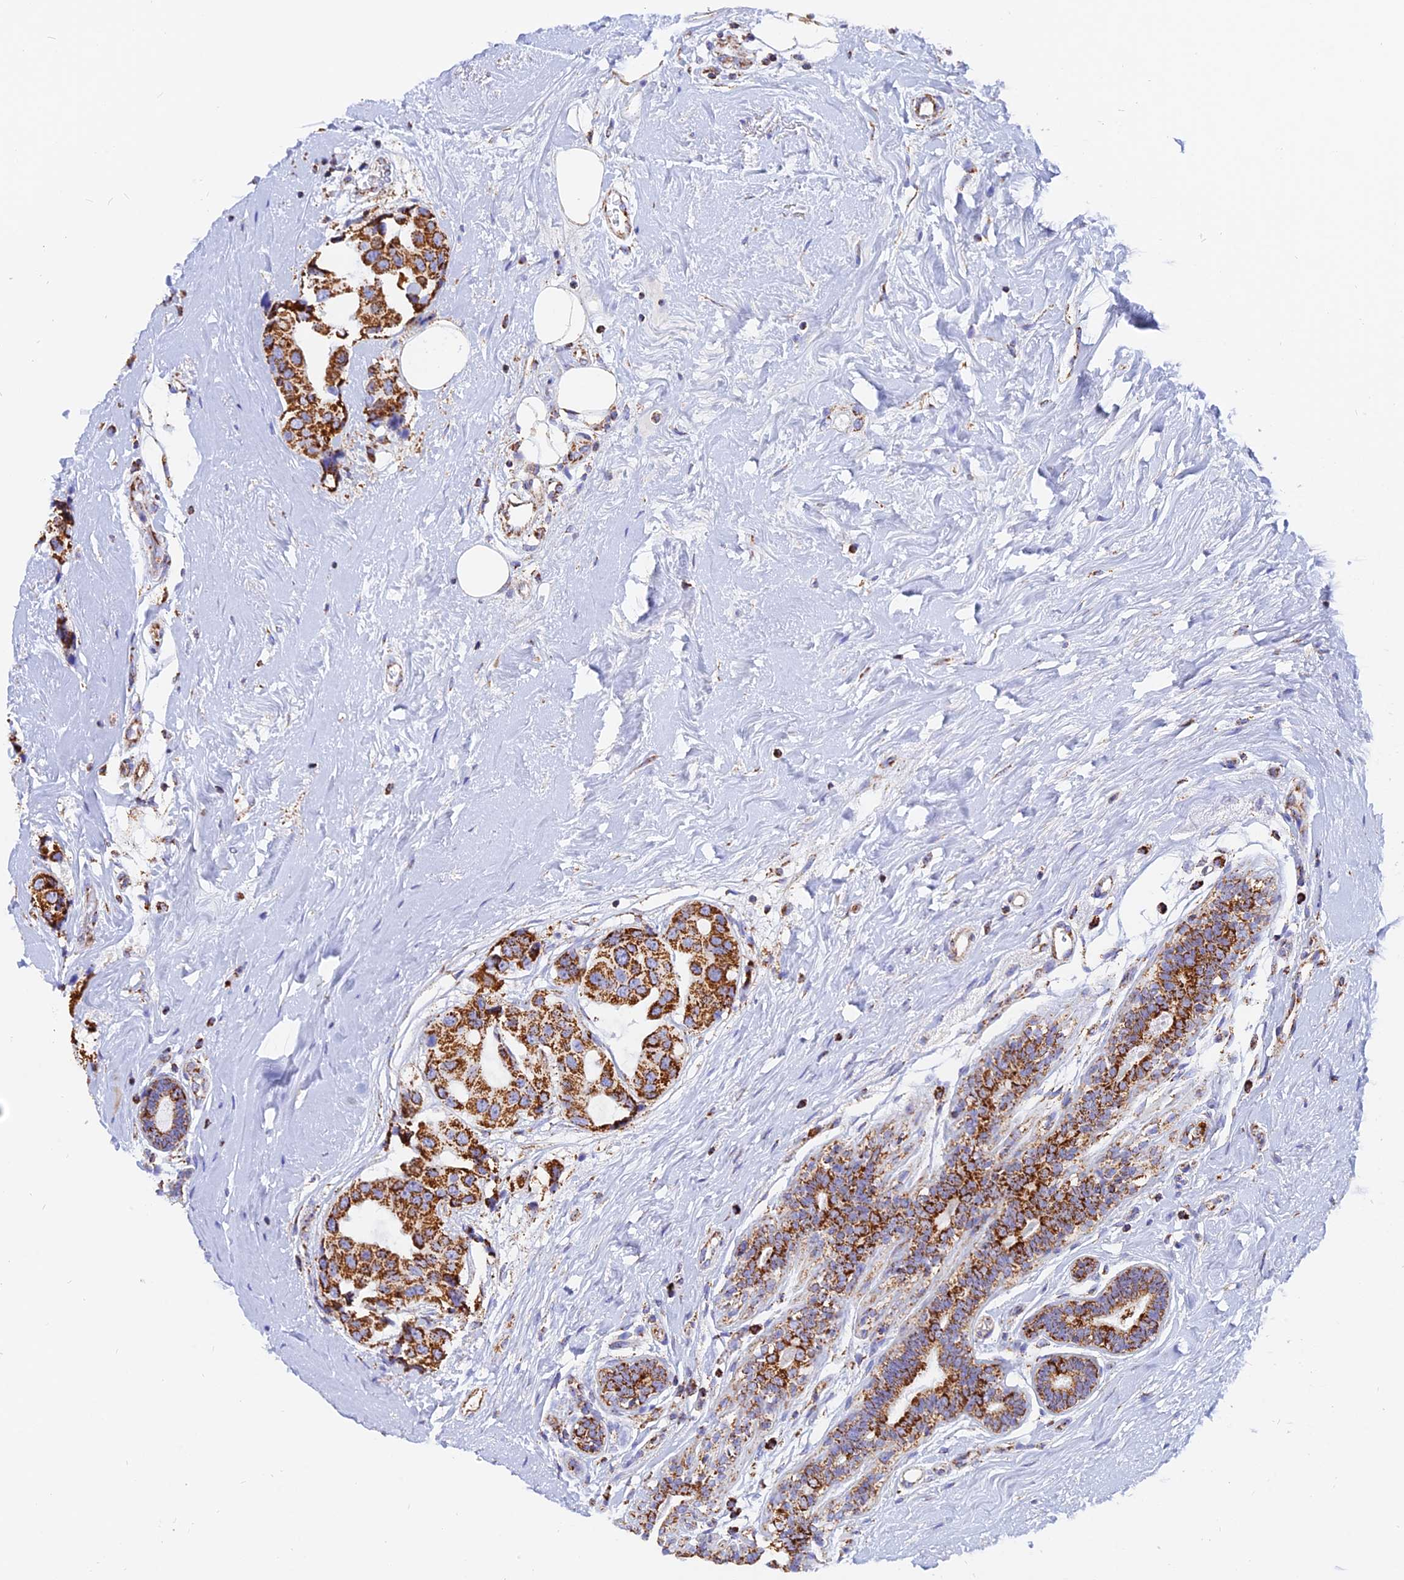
{"staining": {"intensity": "strong", "quantity": ">75%", "location": "cytoplasmic/membranous"}, "tissue": "breast cancer", "cell_type": "Tumor cells", "image_type": "cancer", "snomed": [{"axis": "morphology", "description": "Normal tissue, NOS"}, {"axis": "morphology", "description": "Duct carcinoma"}, {"axis": "topography", "description": "Breast"}], "caption": "Breast cancer (invasive ductal carcinoma) was stained to show a protein in brown. There is high levels of strong cytoplasmic/membranous positivity in approximately >75% of tumor cells.", "gene": "NDUFB6", "patient": {"sex": "female", "age": 39}}